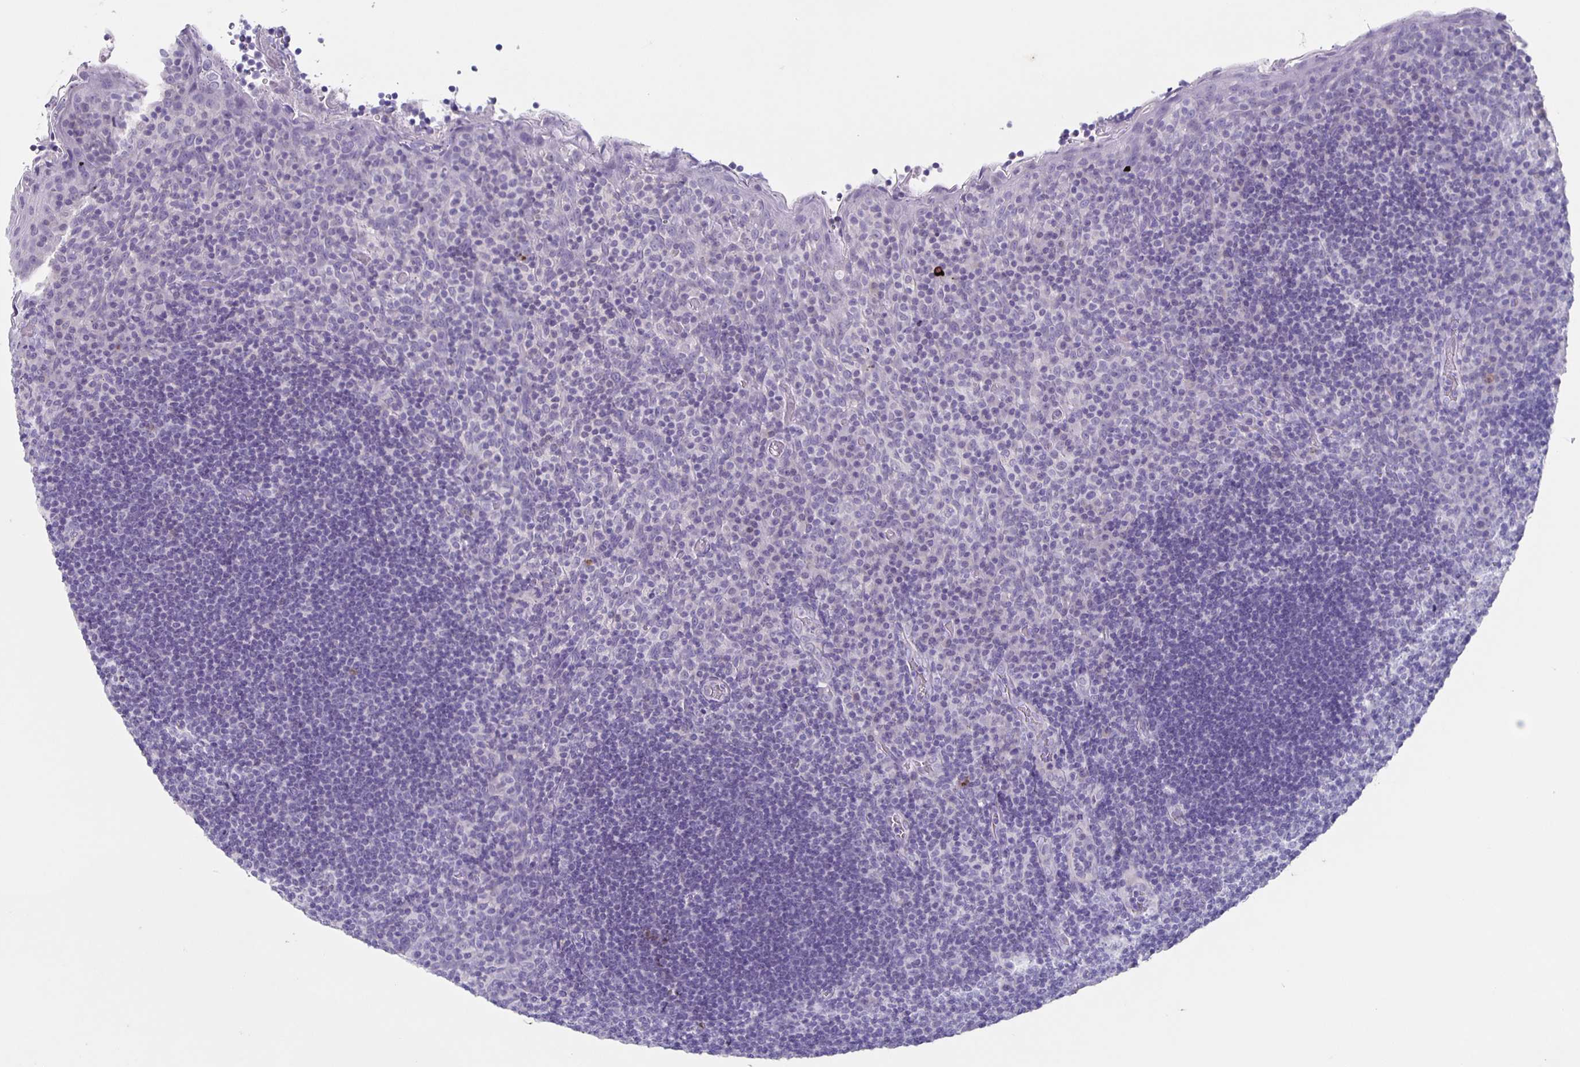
{"staining": {"intensity": "negative", "quantity": "none", "location": "none"}, "tissue": "tonsil", "cell_type": "Germinal center cells", "image_type": "normal", "snomed": [{"axis": "morphology", "description": "Normal tissue, NOS"}, {"axis": "topography", "description": "Tonsil"}], "caption": "Micrograph shows no protein staining in germinal center cells of normal tonsil.", "gene": "CARNS1", "patient": {"sex": "male", "age": 17}}